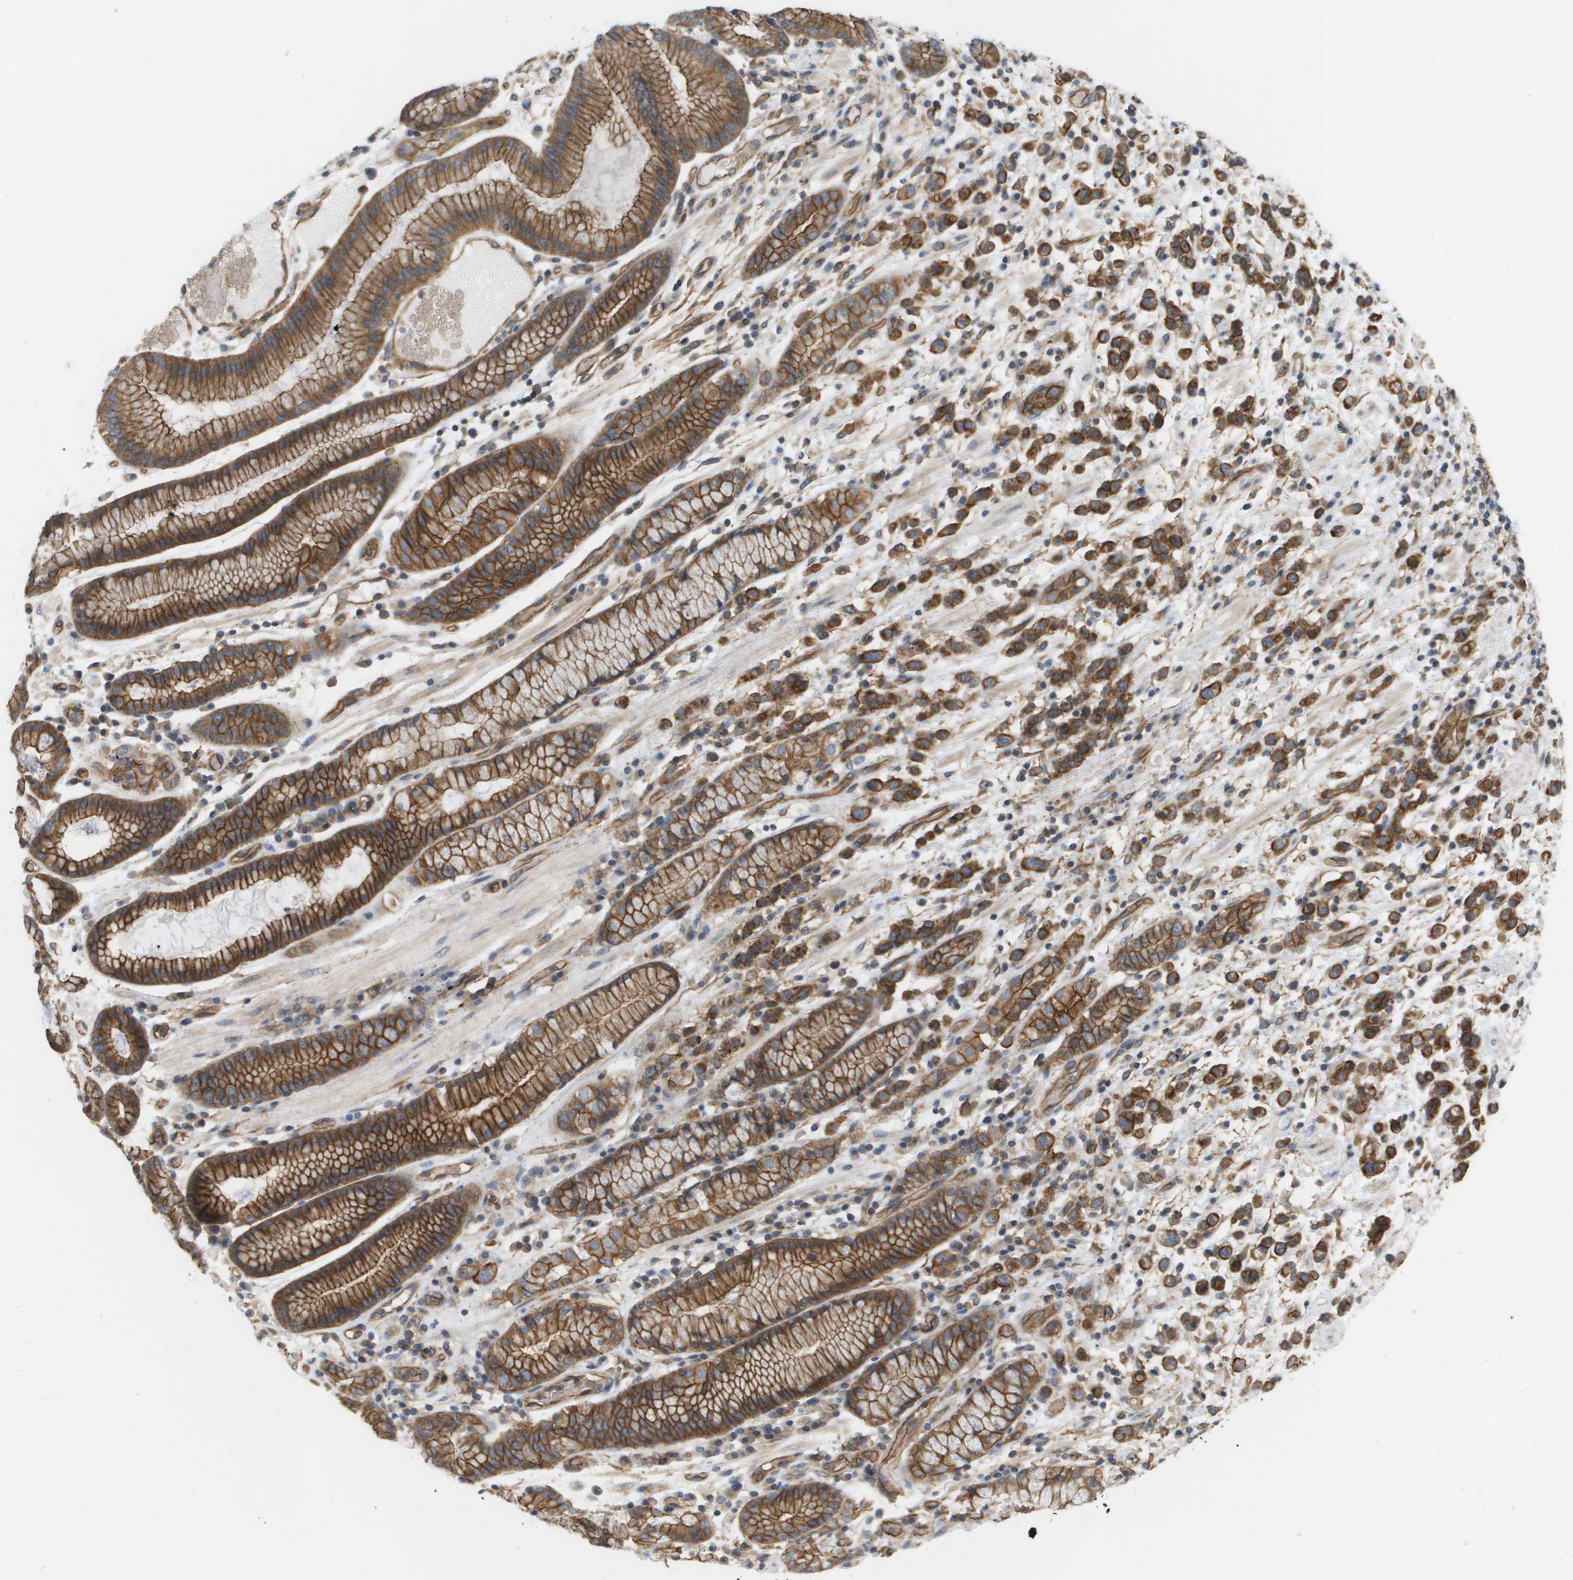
{"staining": {"intensity": "strong", "quantity": ">75%", "location": "cytoplasmic/membranous"}, "tissue": "stomach cancer", "cell_type": "Tumor cells", "image_type": "cancer", "snomed": [{"axis": "morphology", "description": "Adenocarcinoma, NOS"}, {"axis": "topography", "description": "Stomach, lower"}], "caption": "IHC staining of stomach adenocarcinoma, which demonstrates high levels of strong cytoplasmic/membranous expression in approximately >75% of tumor cells indicating strong cytoplasmic/membranous protein positivity. The staining was performed using DAB (brown) for protein detection and nuclei were counterstained in hematoxylin (blue).", "gene": "SGMS2", "patient": {"sex": "male", "age": 88}}